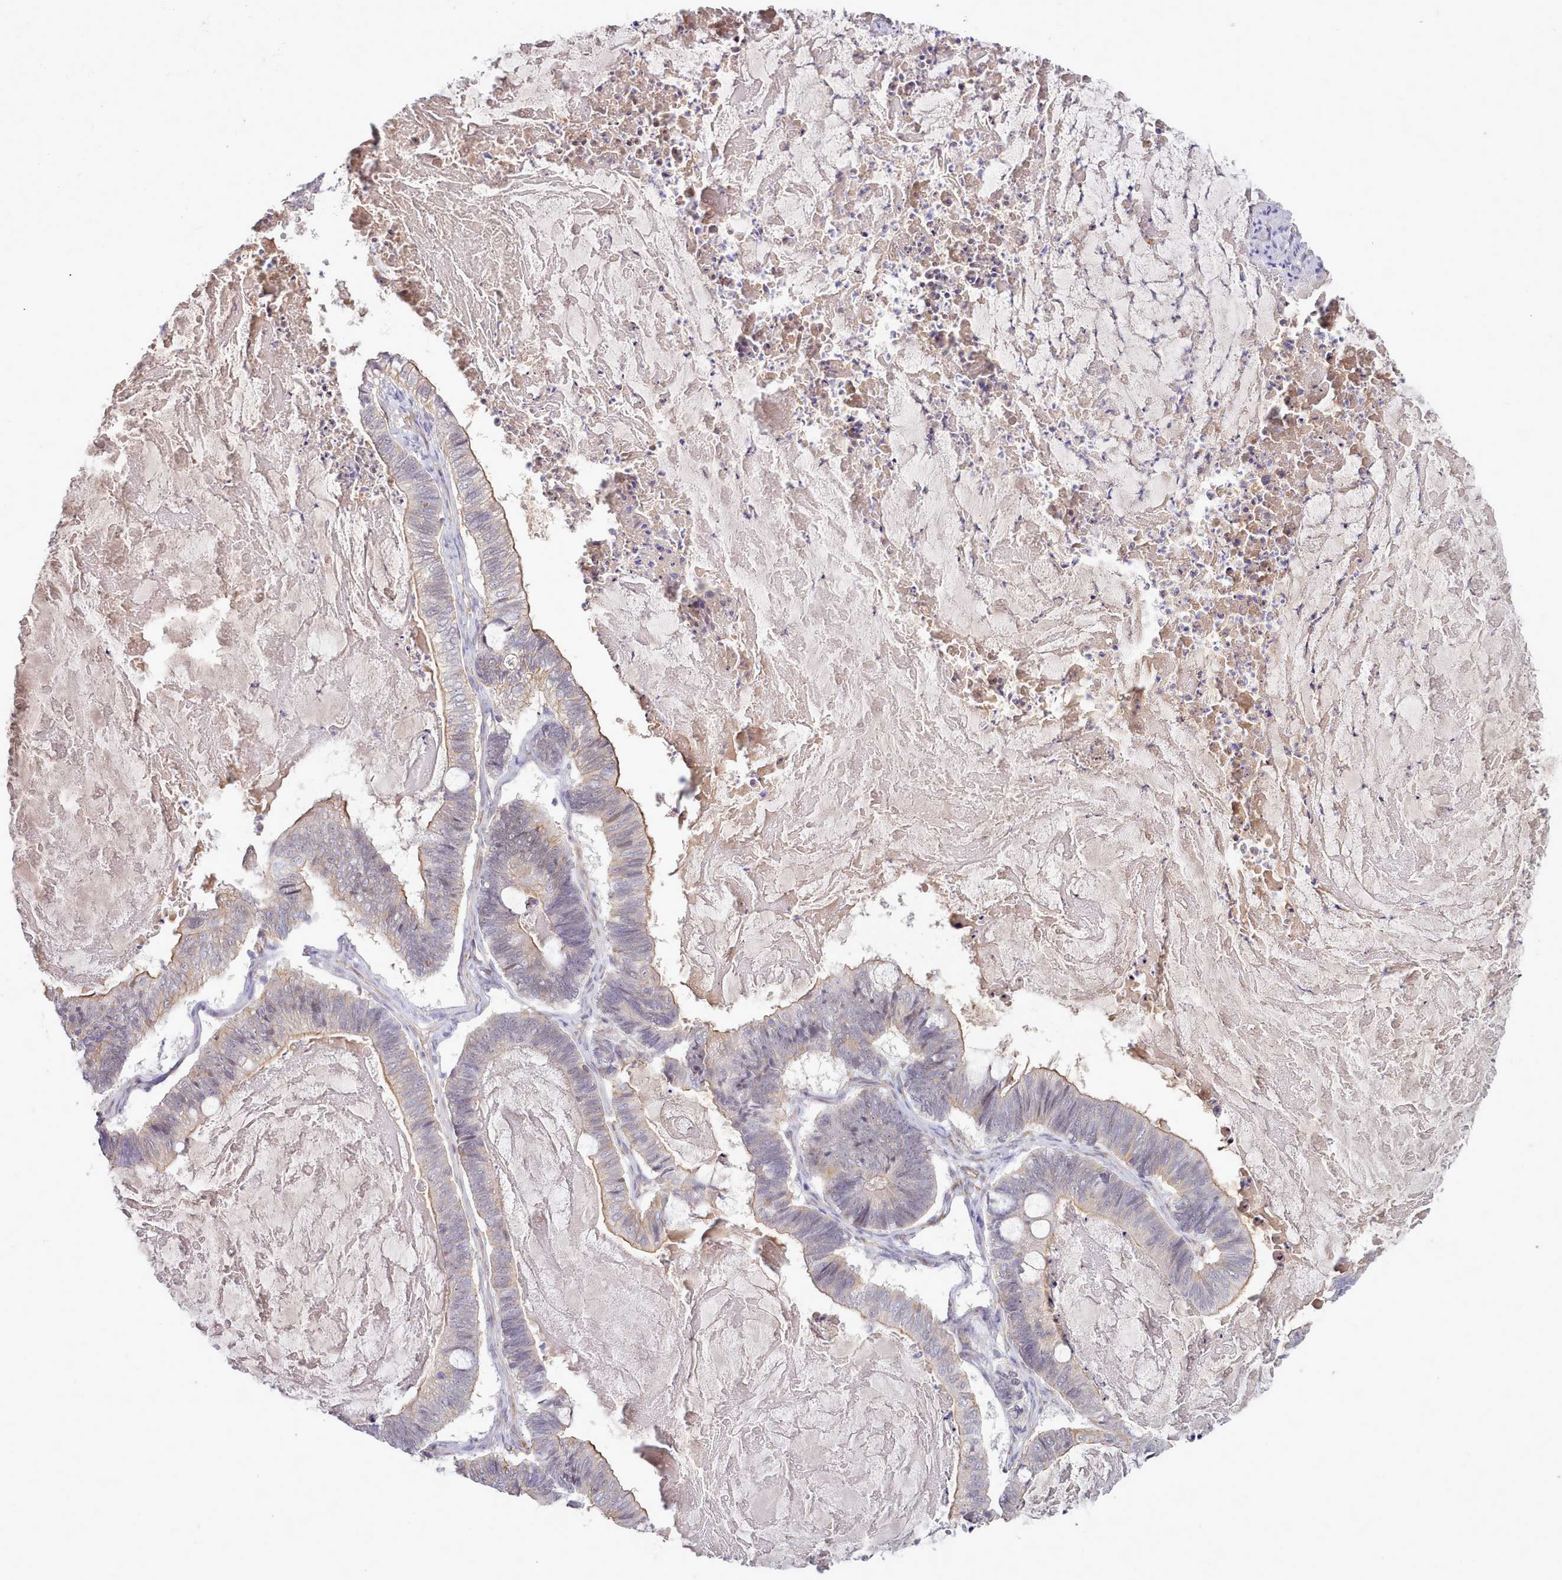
{"staining": {"intensity": "moderate", "quantity": "<25%", "location": "cytoplasmic/membranous"}, "tissue": "ovarian cancer", "cell_type": "Tumor cells", "image_type": "cancer", "snomed": [{"axis": "morphology", "description": "Cystadenocarcinoma, mucinous, NOS"}, {"axis": "topography", "description": "Ovary"}], "caption": "Immunohistochemical staining of human mucinous cystadenocarcinoma (ovarian) exhibits moderate cytoplasmic/membranous protein staining in about <25% of tumor cells.", "gene": "ZC3H13", "patient": {"sex": "female", "age": 61}}